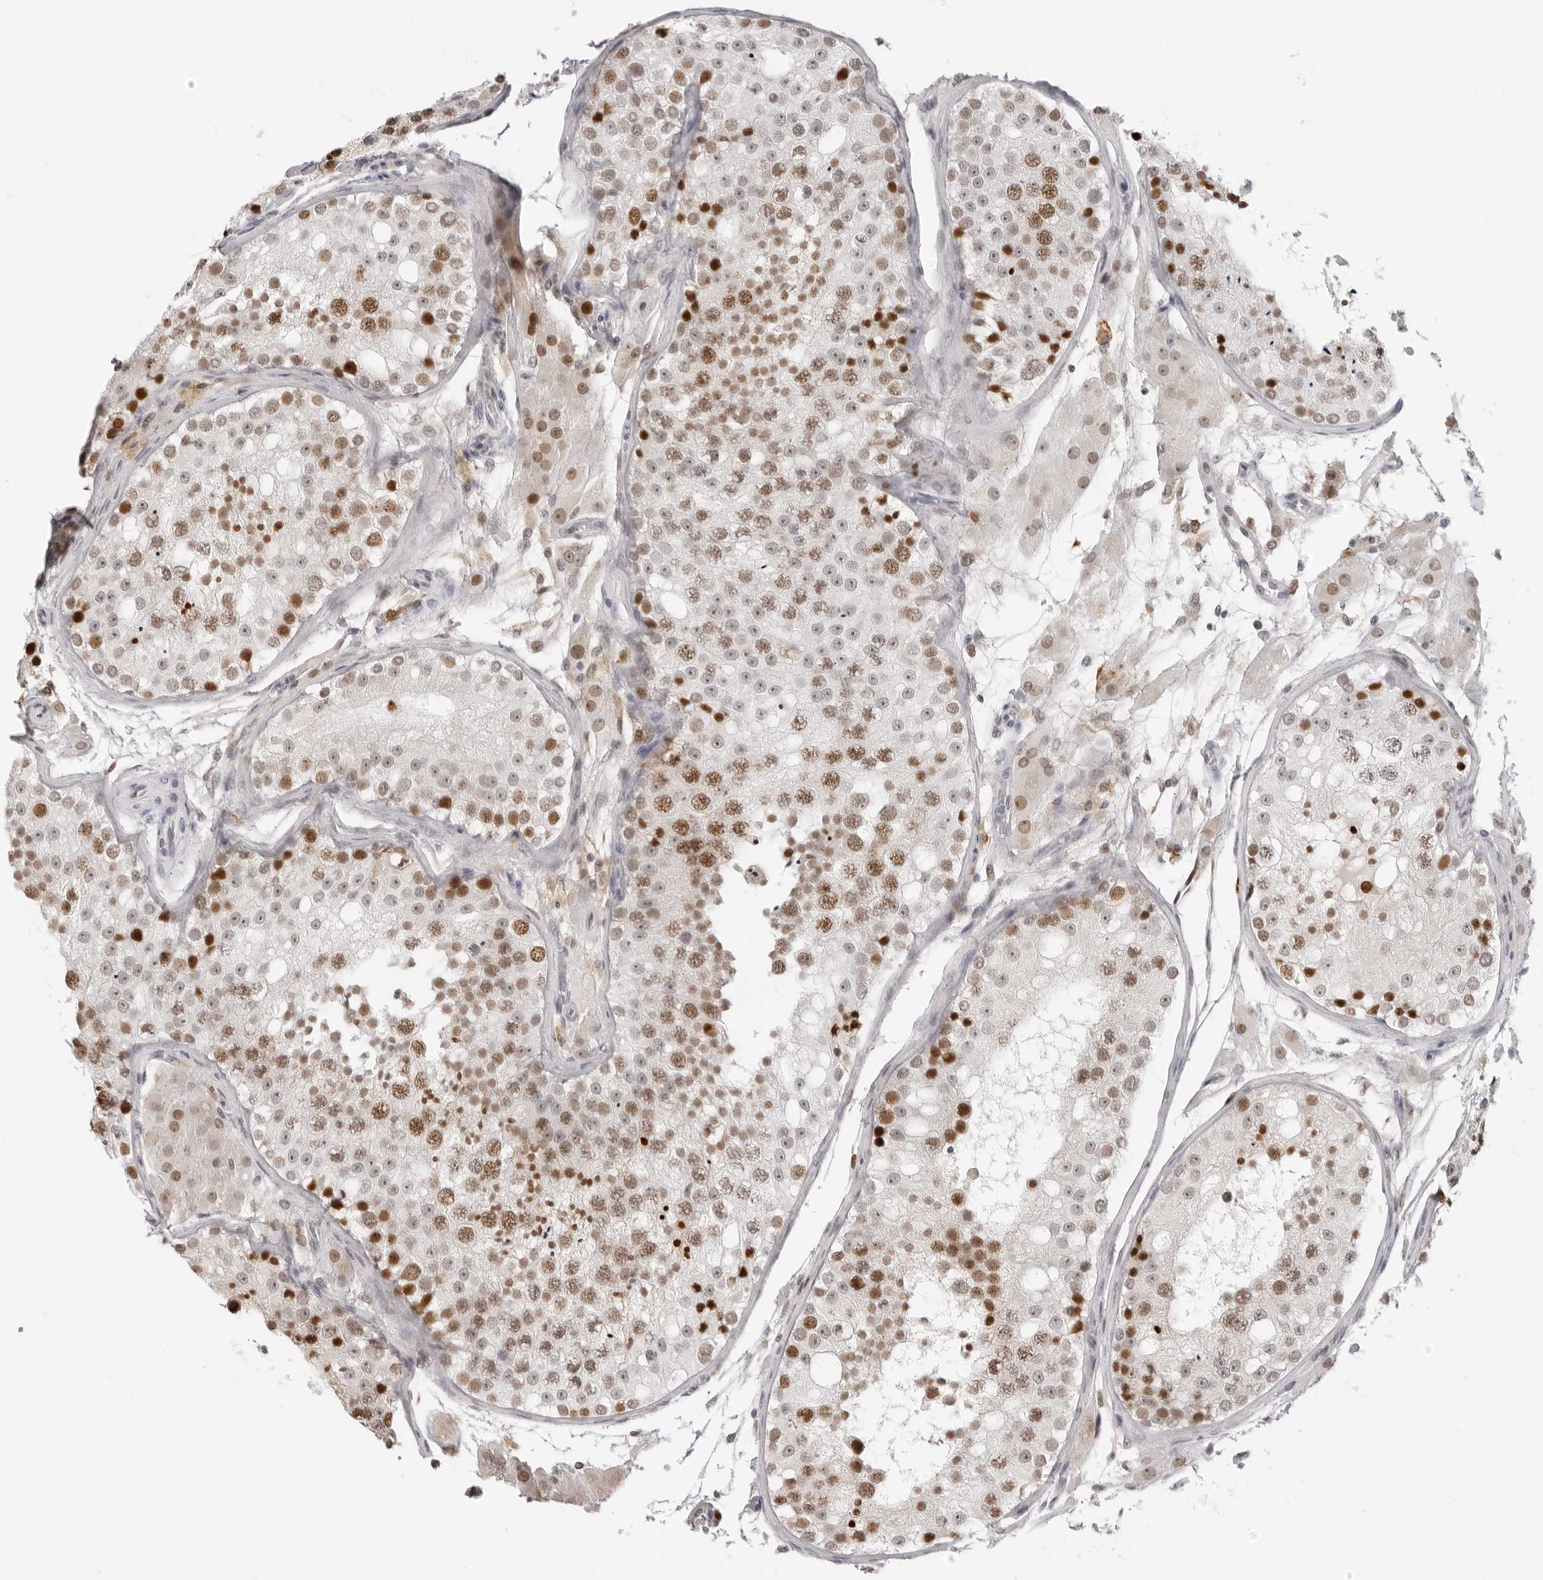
{"staining": {"intensity": "strong", "quantity": "25%-75%", "location": "nuclear"}, "tissue": "testis", "cell_type": "Cells in seminiferous ducts", "image_type": "normal", "snomed": [{"axis": "morphology", "description": "Normal tissue, NOS"}, {"axis": "topography", "description": "Testis"}], "caption": "IHC image of normal testis stained for a protein (brown), which displays high levels of strong nuclear expression in approximately 25%-75% of cells in seminiferous ducts.", "gene": "MSH6", "patient": {"sex": "male", "age": 26}}